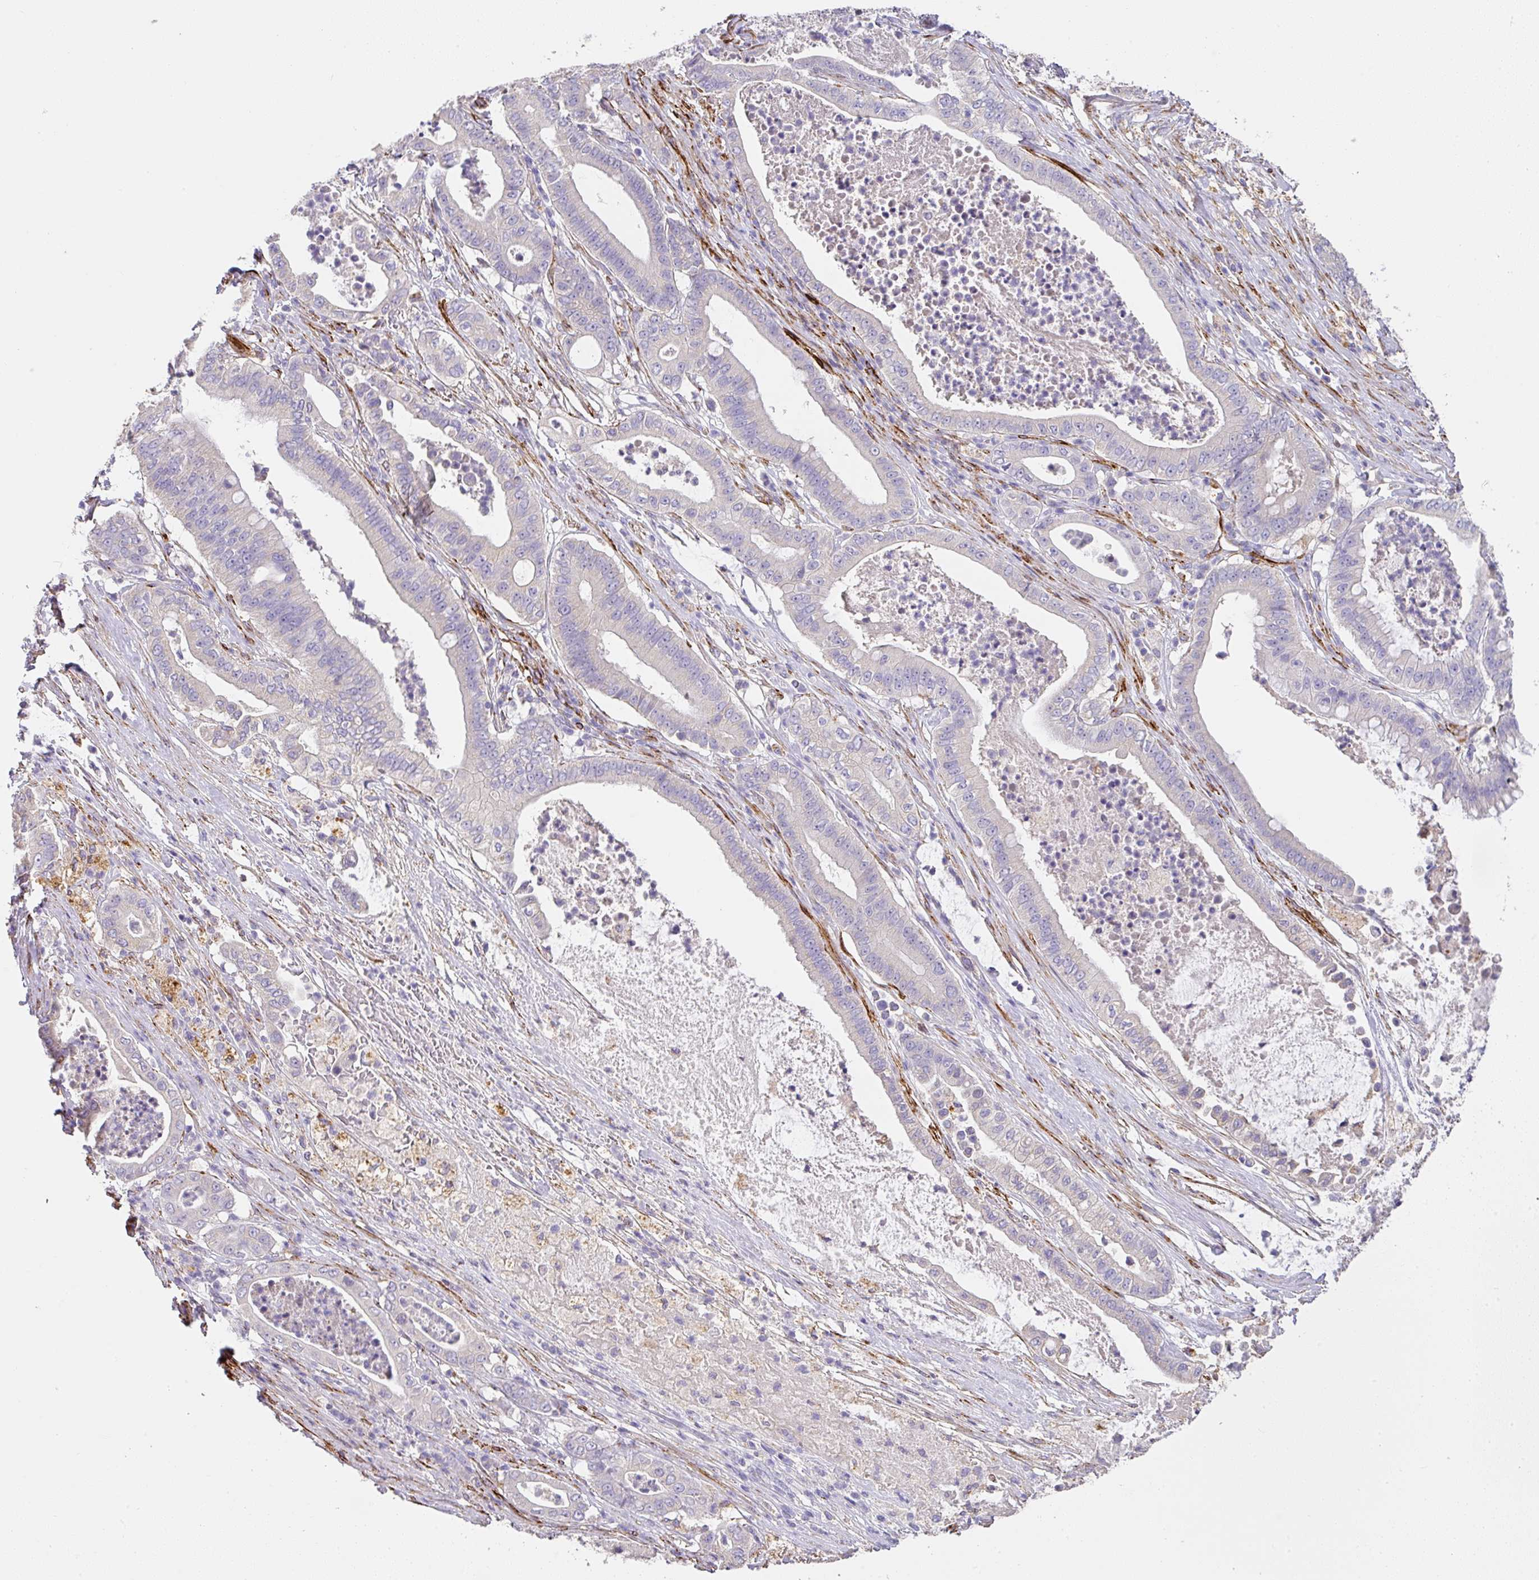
{"staining": {"intensity": "negative", "quantity": "none", "location": "none"}, "tissue": "pancreatic cancer", "cell_type": "Tumor cells", "image_type": "cancer", "snomed": [{"axis": "morphology", "description": "Adenocarcinoma, NOS"}, {"axis": "topography", "description": "Pancreas"}], "caption": "This is an immunohistochemistry (IHC) image of pancreatic cancer (adenocarcinoma). There is no expression in tumor cells.", "gene": "SLC25A17", "patient": {"sex": "male", "age": 71}}